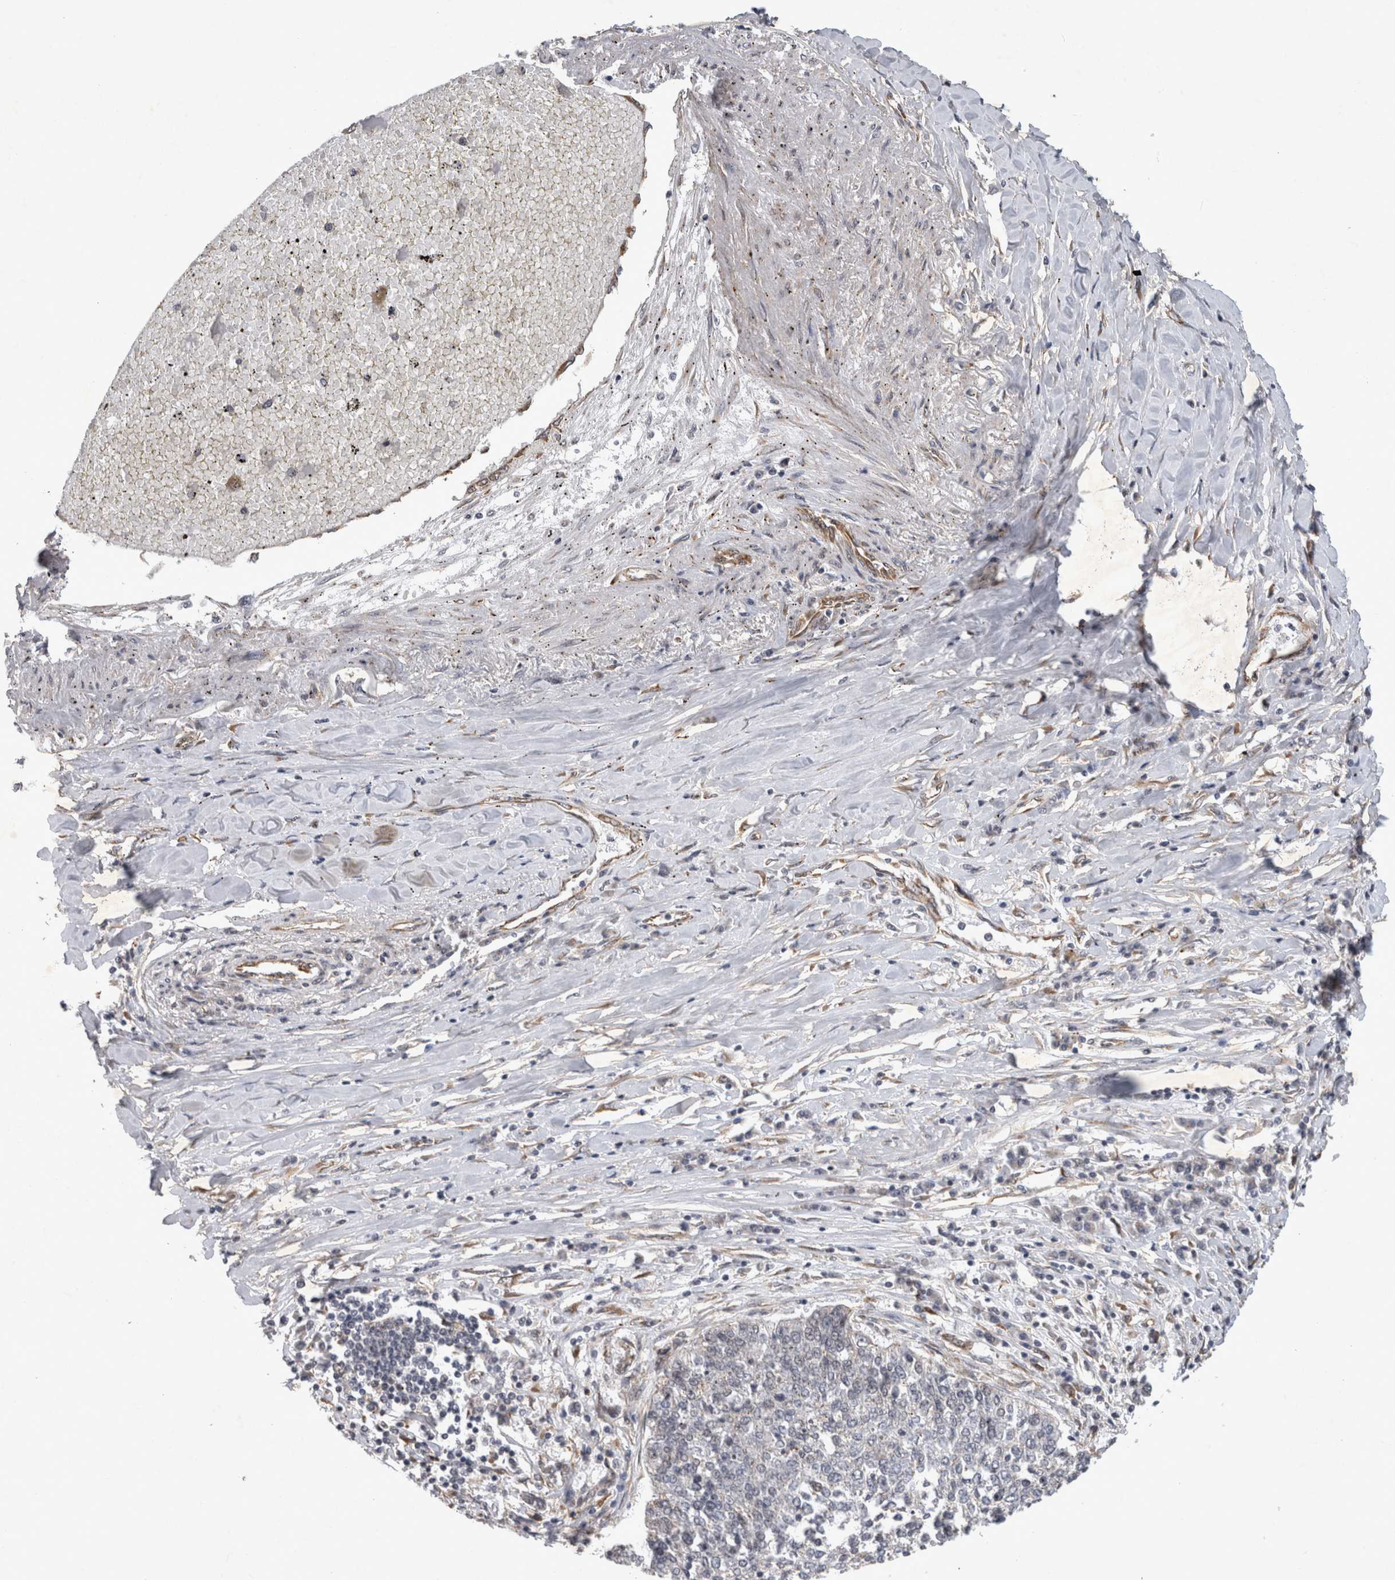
{"staining": {"intensity": "negative", "quantity": "none", "location": "none"}, "tissue": "lung cancer", "cell_type": "Tumor cells", "image_type": "cancer", "snomed": [{"axis": "morphology", "description": "Normal tissue, NOS"}, {"axis": "morphology", "description": "Squamous cell carcinoma, NOS"}, {"axis": "topography", "description": "Cartilage tissue"}, {"axis": "topography", "description": "Bronchus"}, {"axis": "topography", "description": "Lung"}, {"axis": "topography", "description": "Peripheral nerve tissue"}], "caption": "Tumor cells are negative for protein expression in human lung cancer.", "gene": "PARP11", "patient": {"sex": "female", "age": 49}}